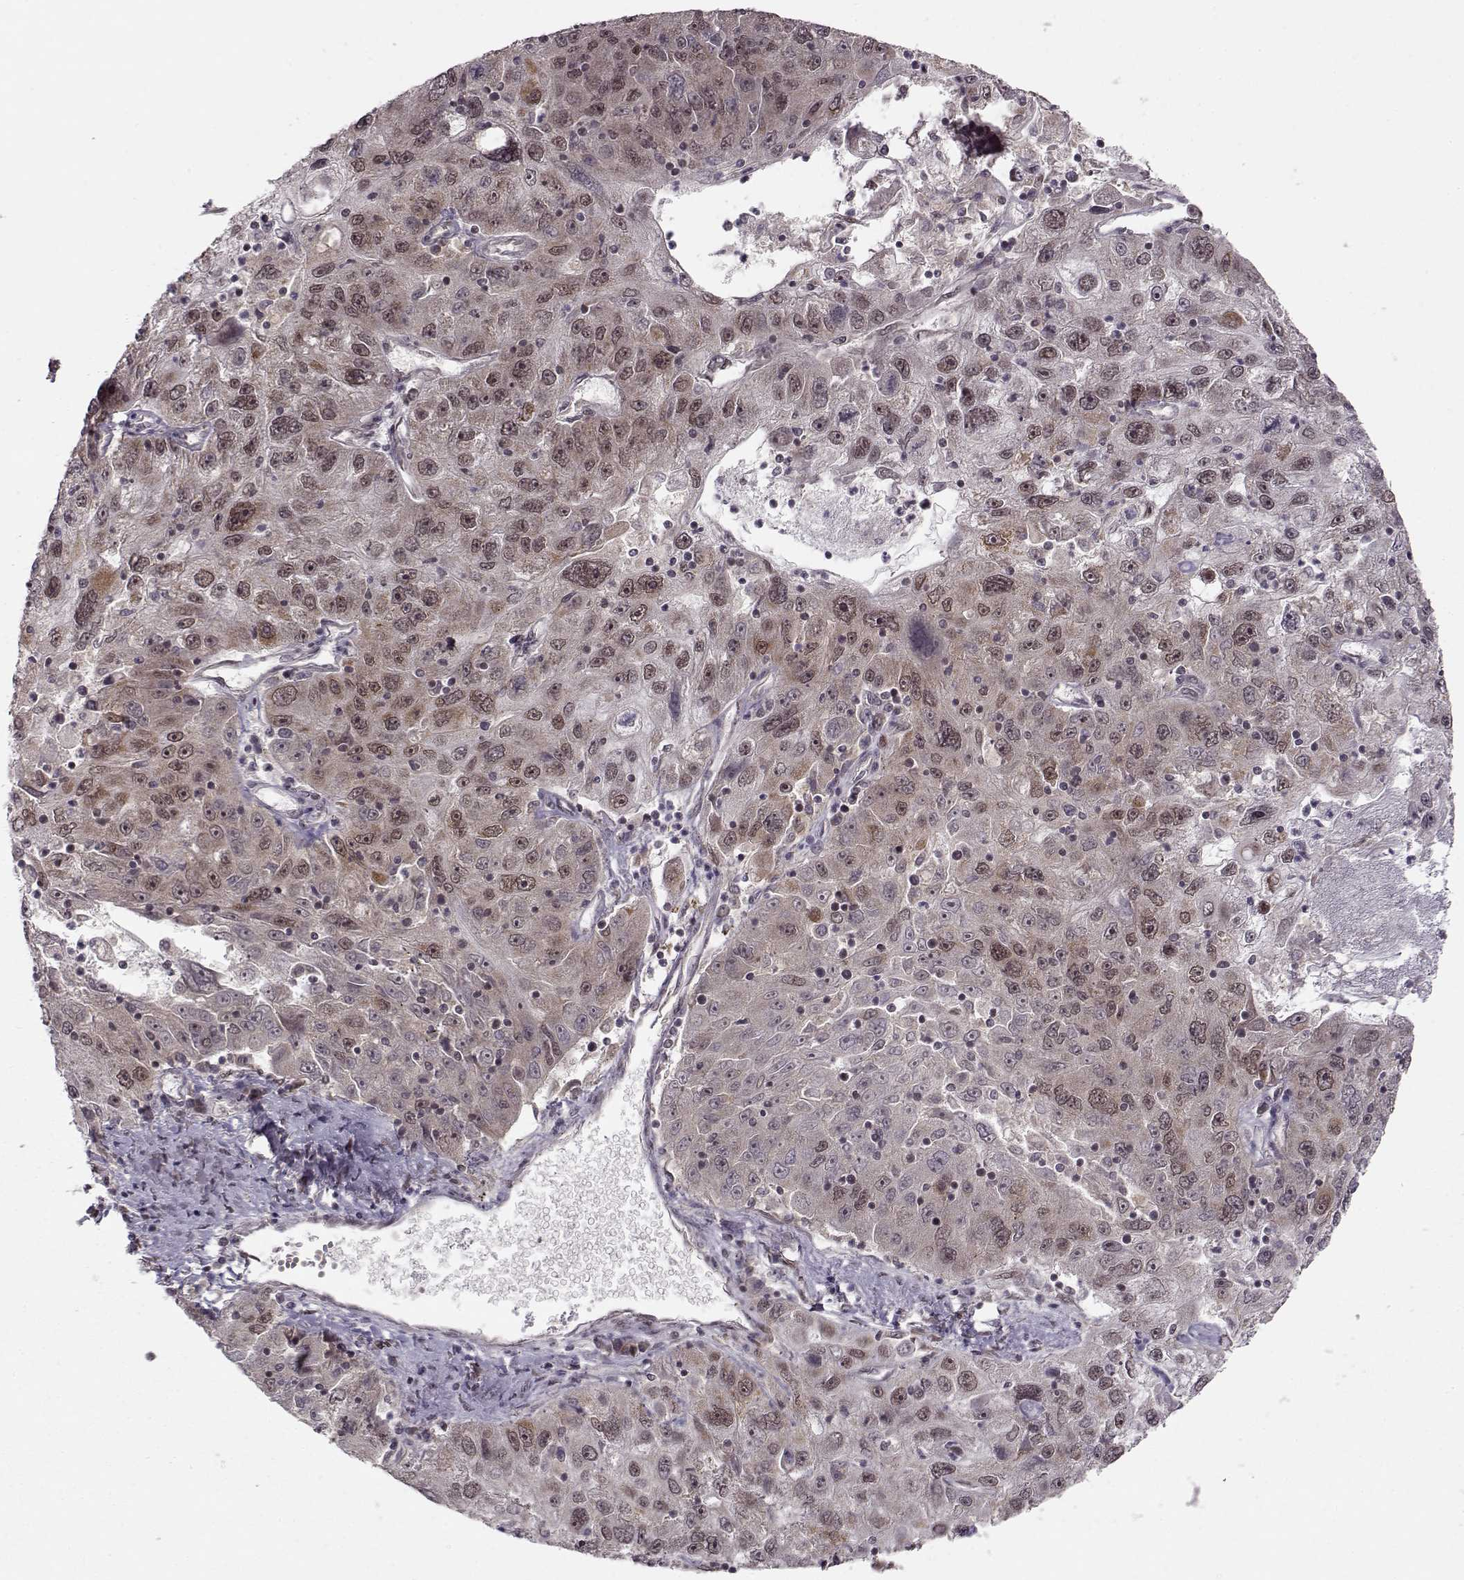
{"staining": {"intensity": "weak", "quantity": ">75%", "location": "cytoplasmic/membranous"}, "tissue": "stomach cancer", "cell_type": "Tumor cells", "image_type": "cancer", "snomed": [{"axis": "morphology", "description": "Adenocarcinoma, NOS"}, {"axis": "topography", "description": "Stomach"}], "caption": "DAB immunohistochemical staining of human stomach adenocarcinoma reveals weak cytoplasmic/membranous protein positivity in approximately >75% of tumor cells.", "gene": "RAI1", "patient": {"sex": "male", "age": 56}}